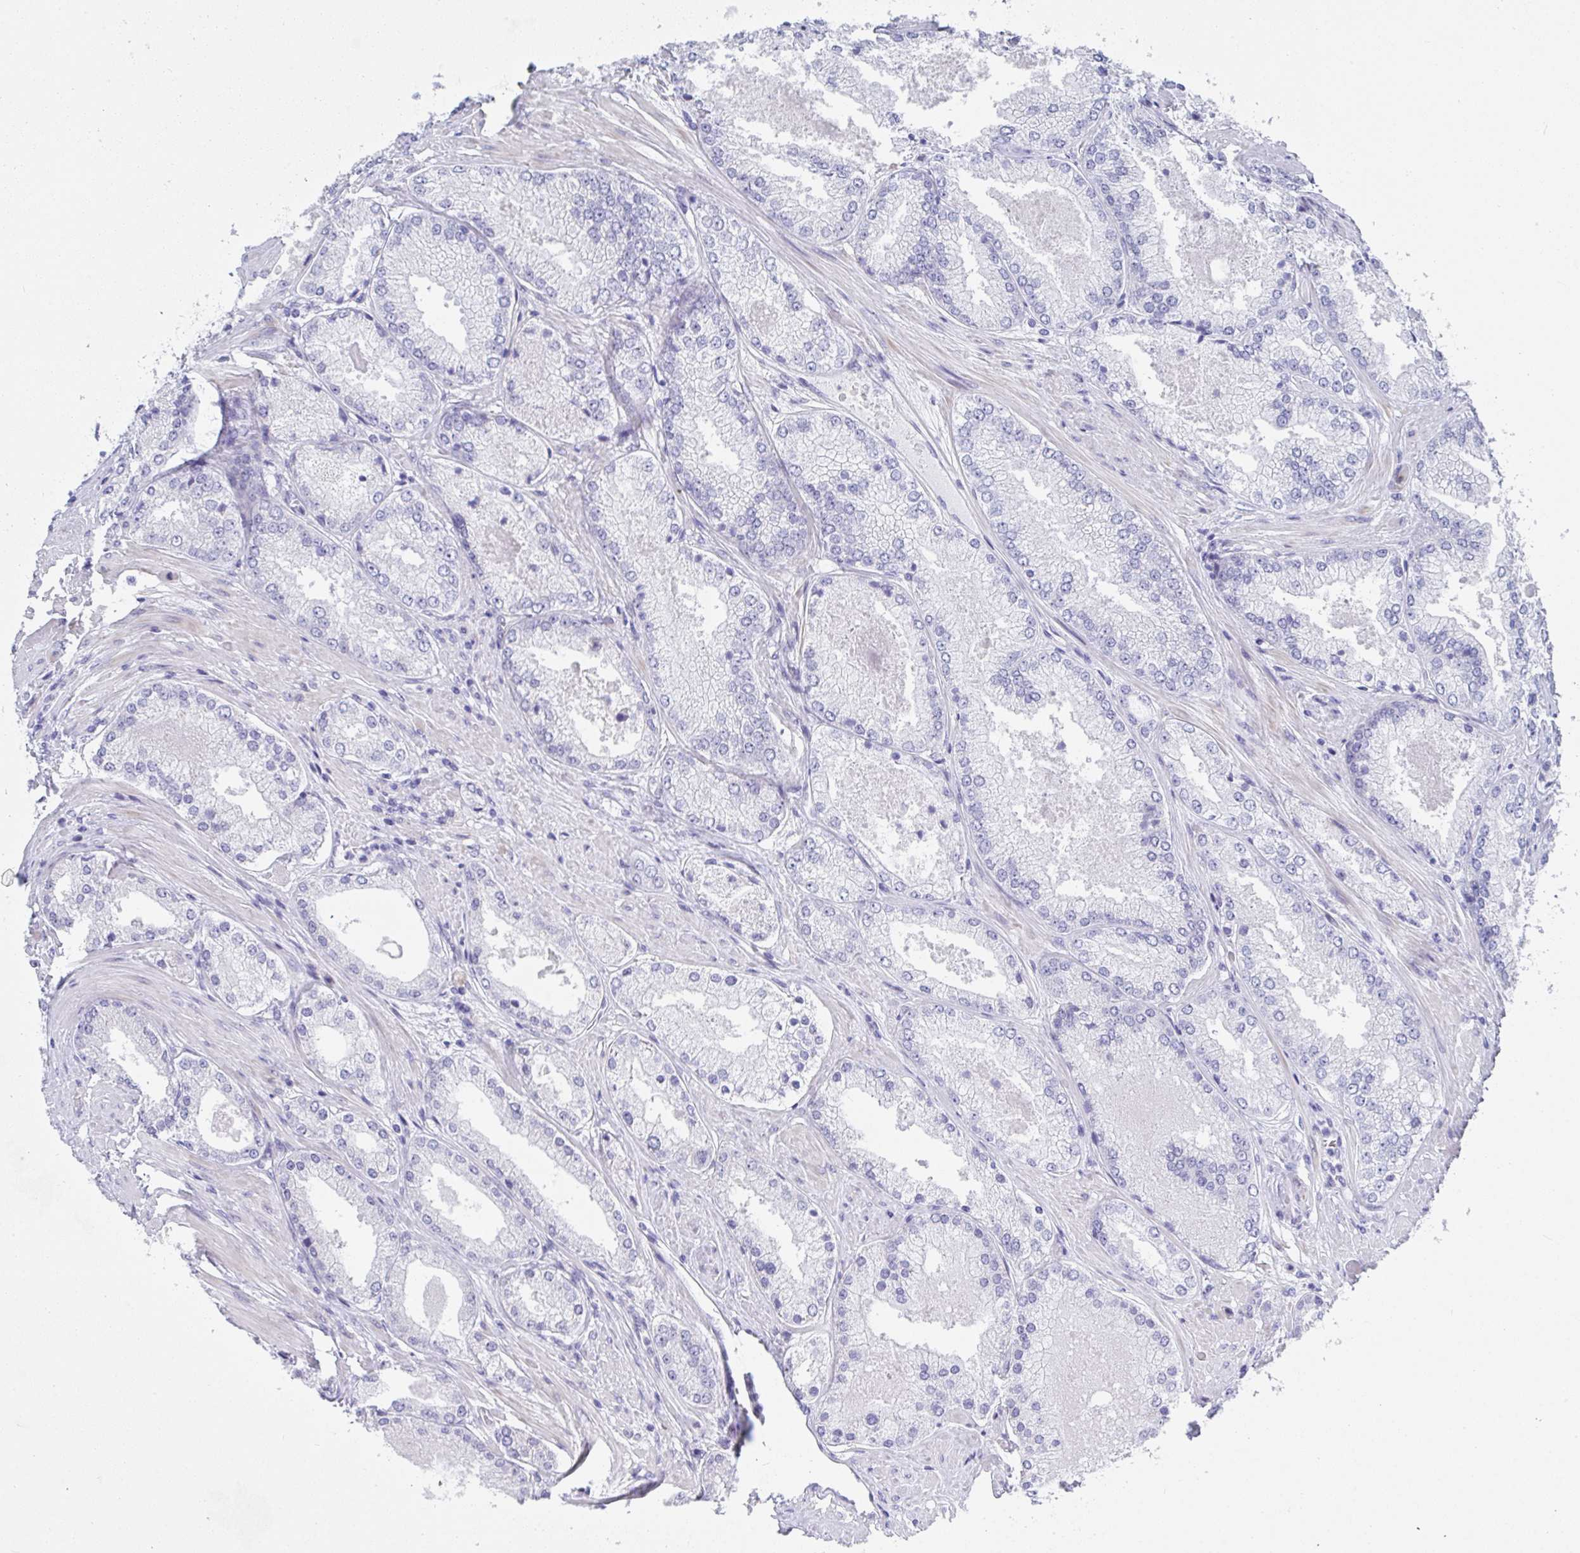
{"staining": {"intensity": "negative", "quantity": "none", "location": "none"}, "tissue": "prostate cancer", "cell_type": "Tumor cells", "image_type": "cancer", "snomed": [{"axis": "morphology", "description": "Adenocarcinoma, Low grade"}, {"axis": "topography", "description": "Prostate"}], "caption": "The photomicrograph displays no staining of tumor cells in adenocarcinoma (low-grade) (prostate).", "gene": "MFSD4A", "patient": {"sex": "male", "age": 68}}